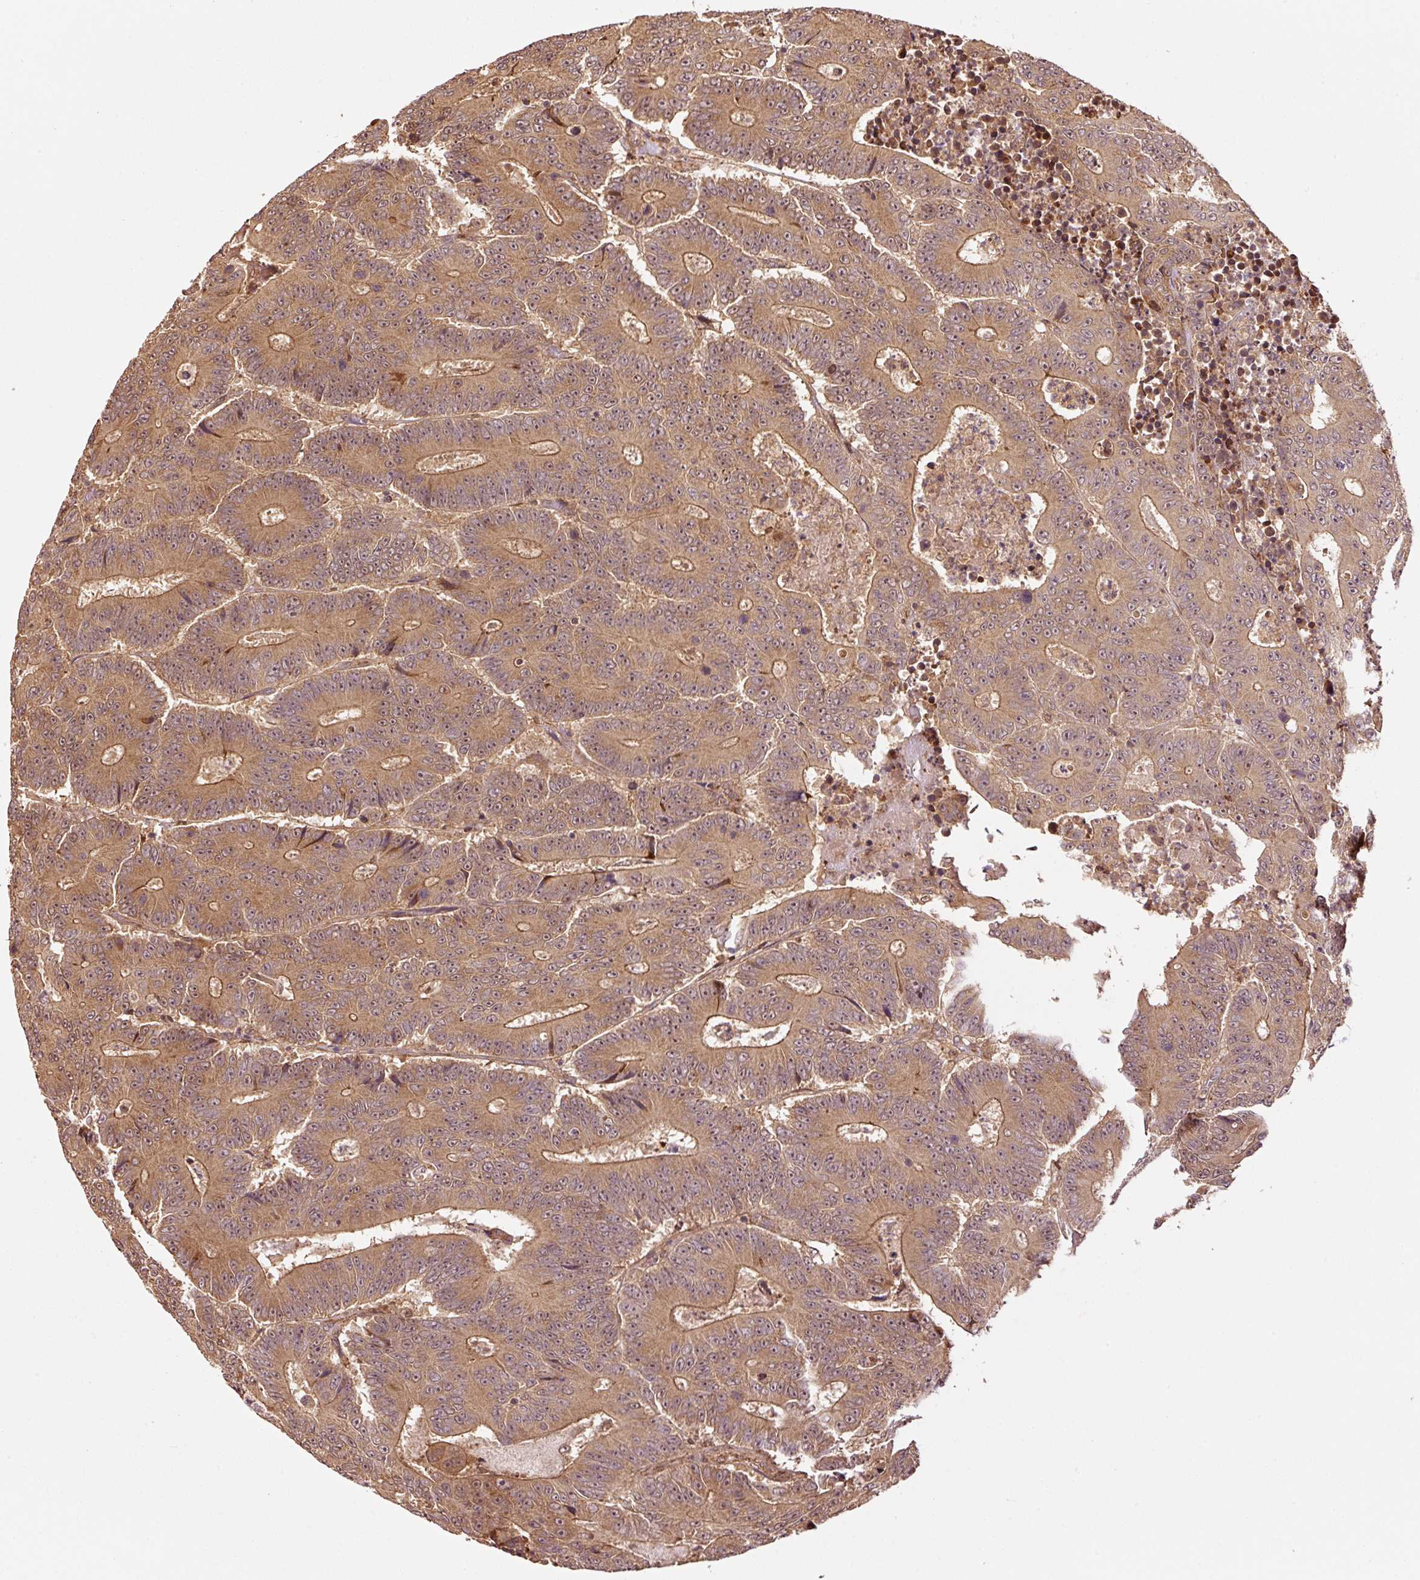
{"staining": {"intensity": "moderate", "quantity": ">75%", "location": "cytoplasmic/membranous,nuclear"}, "tissue": "colorectal cancer", "cell_type": "Tumor cells", "image_type": "cancer", "snomed": [{"axis": "morphology", "description": "Adenocarcinoma, NOS"}, {"axis": "topography", "description": "Colon"}], "caption": "A brown stain highlights moderate cytoplasmic/membranous and nuclear positivity of a protein in human colorectal cancer tumor cells.", "gene": "OXER1", "patient": {"sex": "male", "age": 83}}